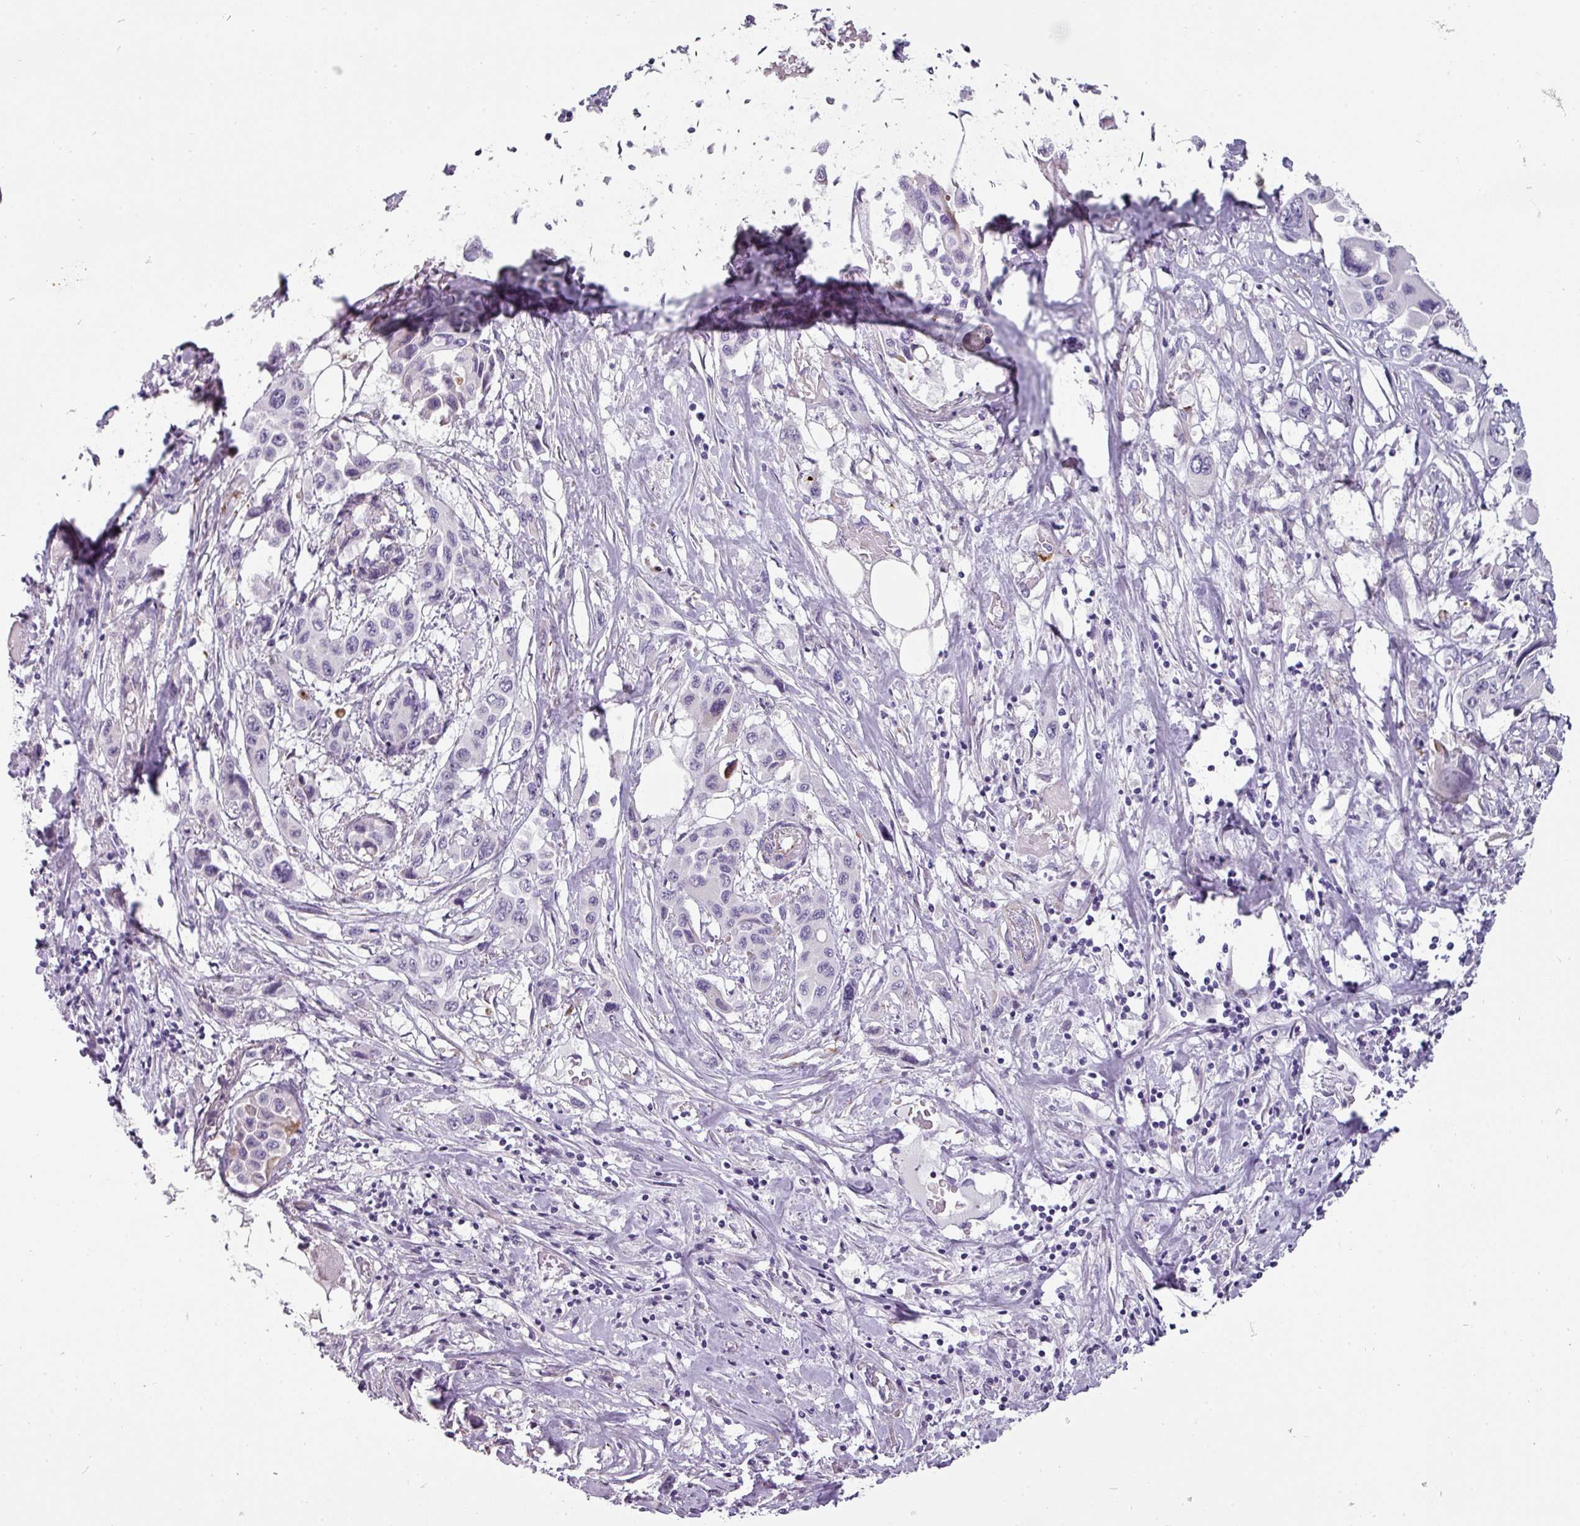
{"staining": {"intensity": "negative", "quantity": "none", "location": "none"}, "tissue": "pancreatic cancer", "cell_type": "Tumor cells", "image_type": "cancer", "snomed": [{"axis": "morphology", "description": "Adenocarcinoma, NOS"}, {"axis": "topography", "description": "Pancreas"}], "caption": "Immunohistochemical staining of pancreatic adenocarcinoma reveals no significant staining in tumor cells.", "gene": "CHRDL1", "patient": {"sex": "male", "age": 92}}